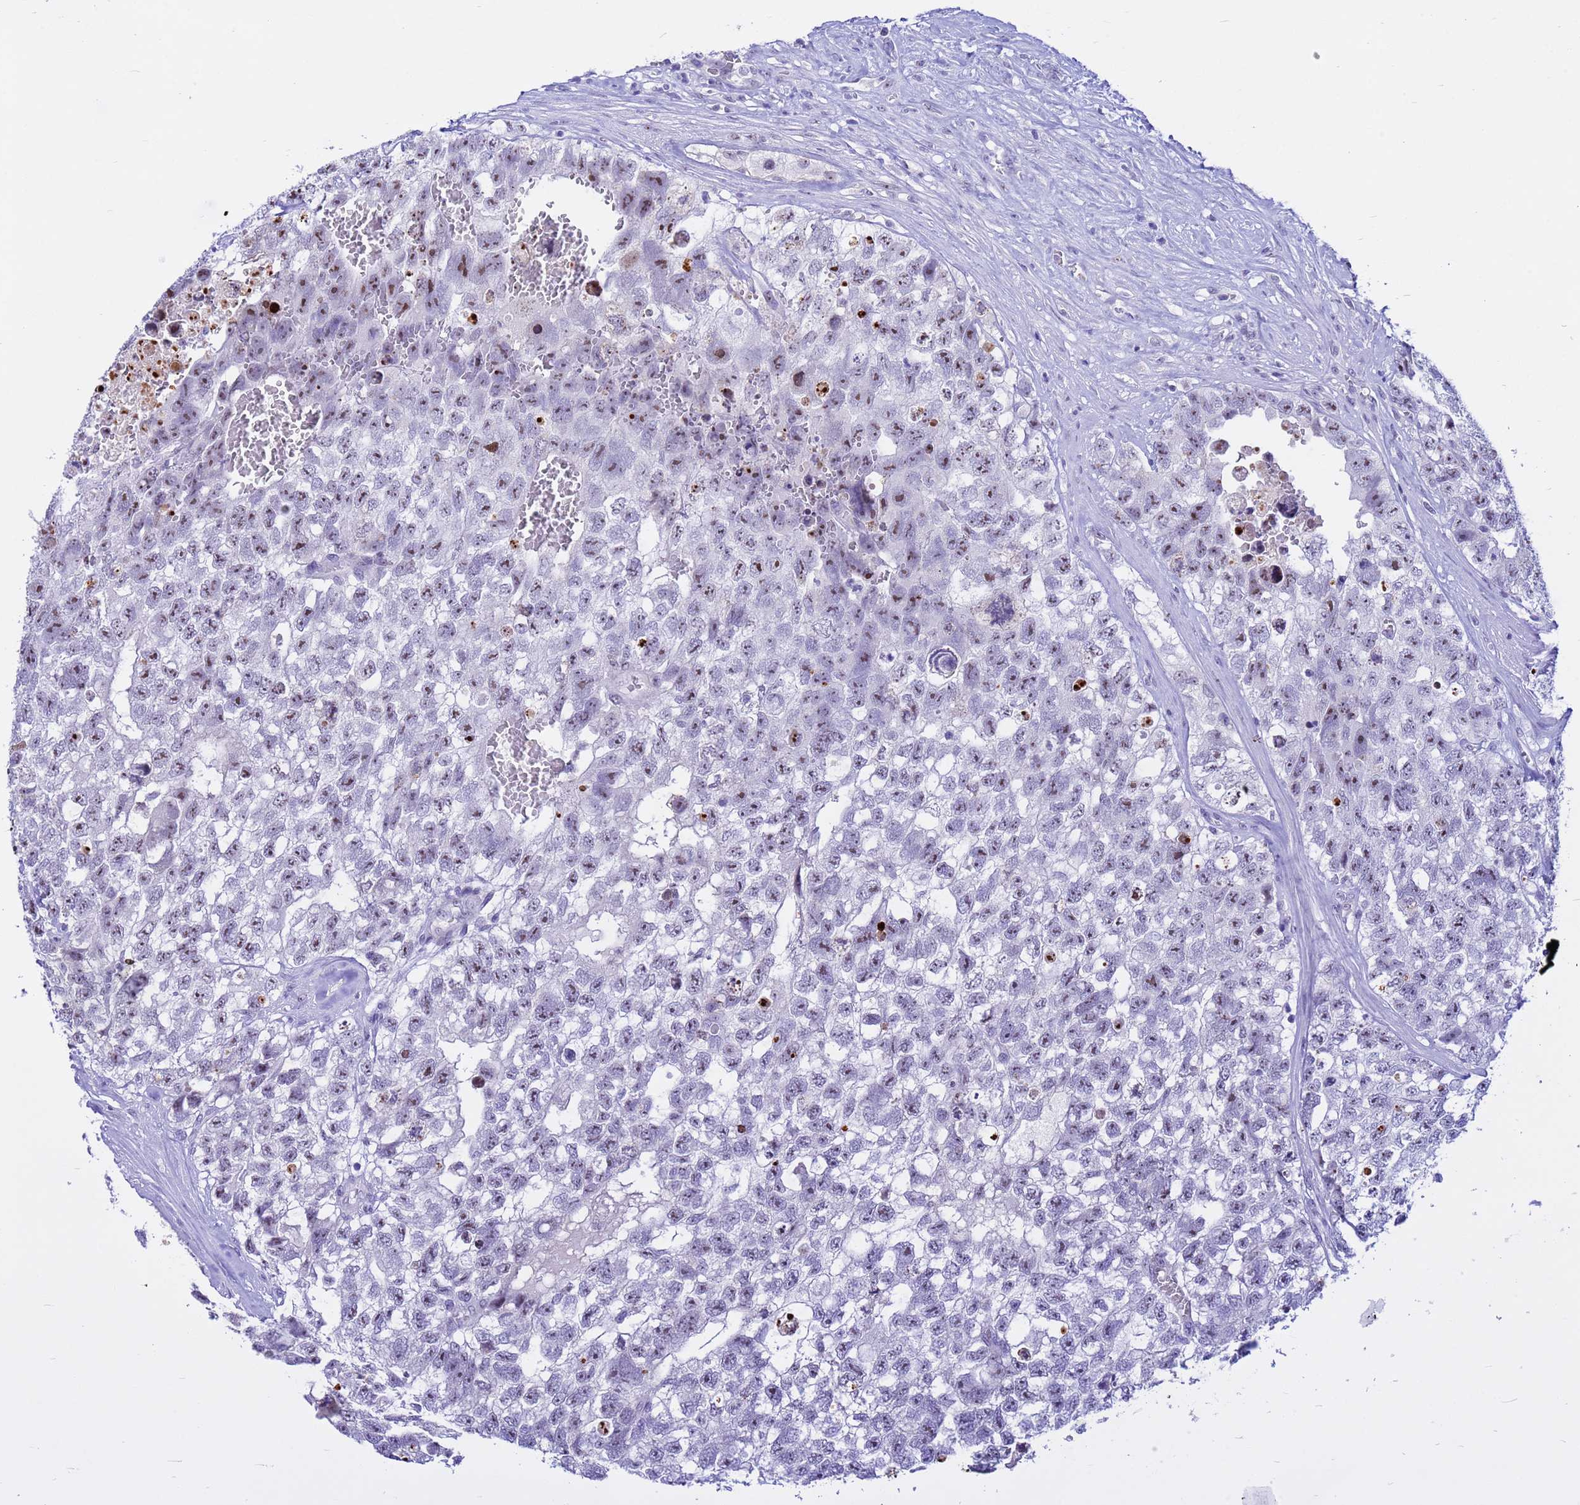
{"staining": {"intensity": "moderate", "quantity": "25%-75%", "location": "nuclear"}, "tissue": "testis cancer", "cell_type": "Tumor cells", "image_type": "cancer", "snomed": [{"axis": "morphology", "description": "Carcinoma, Embryonal, NOS"}, {"axis": "topography", "description": "Testis"}], "caption": "Protein expression by IHC reveals moderate nuclear staining in approximately 25%-75% of tumor cells in testis embryonal carcinoma. Immunohistochemistry (ihc) stains the protein of interest in brown and the nuclei are stained blue.", "gene": "DMRTC2", "patient": {"sex": "male", "age": 26}}